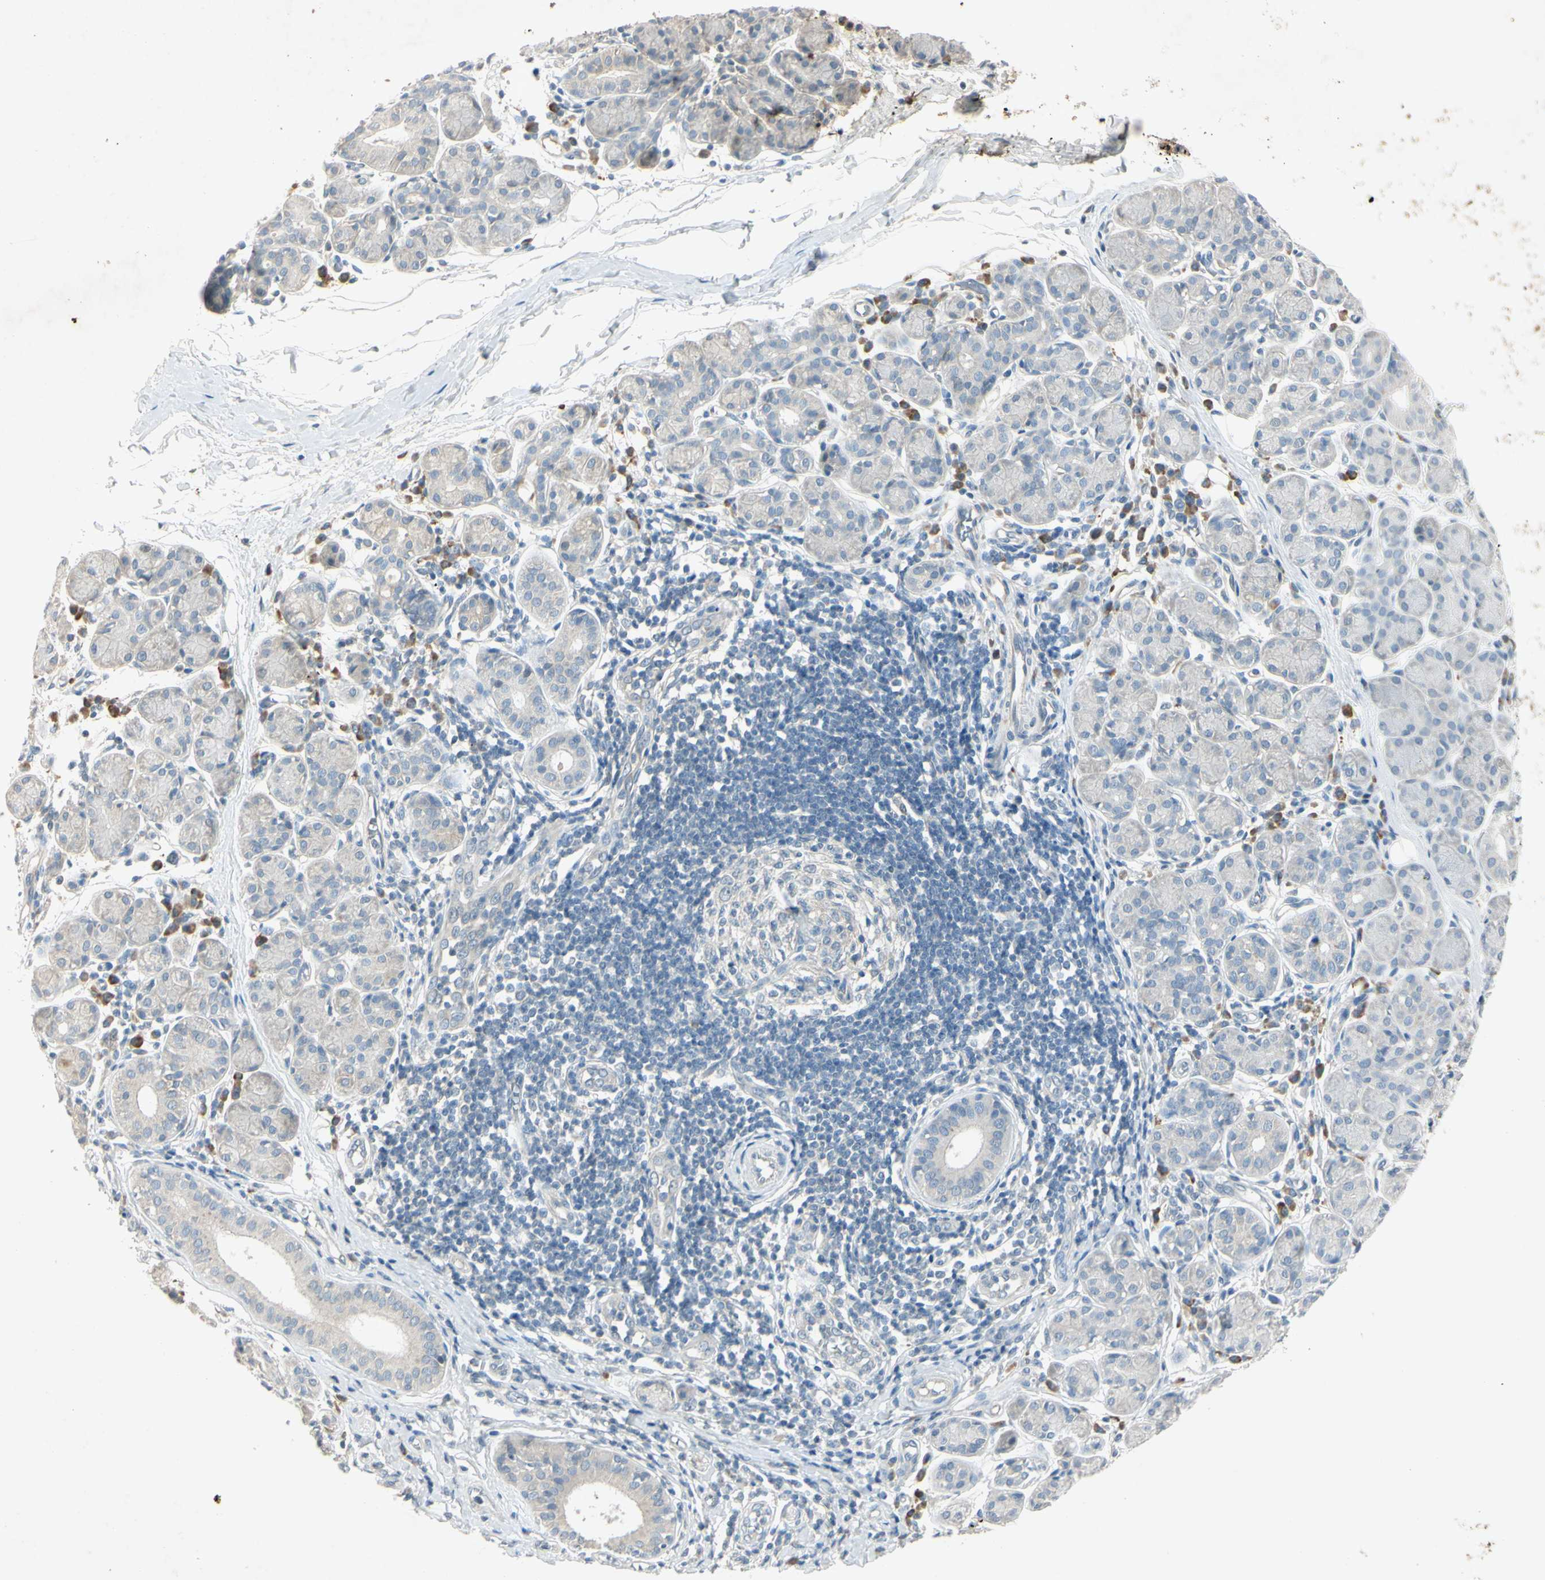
{"staining": {"intensity": "negative", "quantity": "none", "location": "none"}, "tissue": "salivary gland", "cell_type": "Glandular cells", "image_type": "normal", "snomed": [{"axis": "morphology", "description": "Normal tissue, NOS"}, {"axis": "morphology", "description": "Inflammation, NOS"}, {"axis": "topography", "description": "Lymph node"}, {"axis": "topography", "description": "Salivary gland"}], "caption": "Glandular cells show no significant protein positivity in benign salivary gland. (Brightfield microscopy of DAB (3,3'-diaminobenzidine) immunohistochemistry (IHC) at high magnification).", "gene": "AATK", "patient": {"sex": "male", "age": 3}}